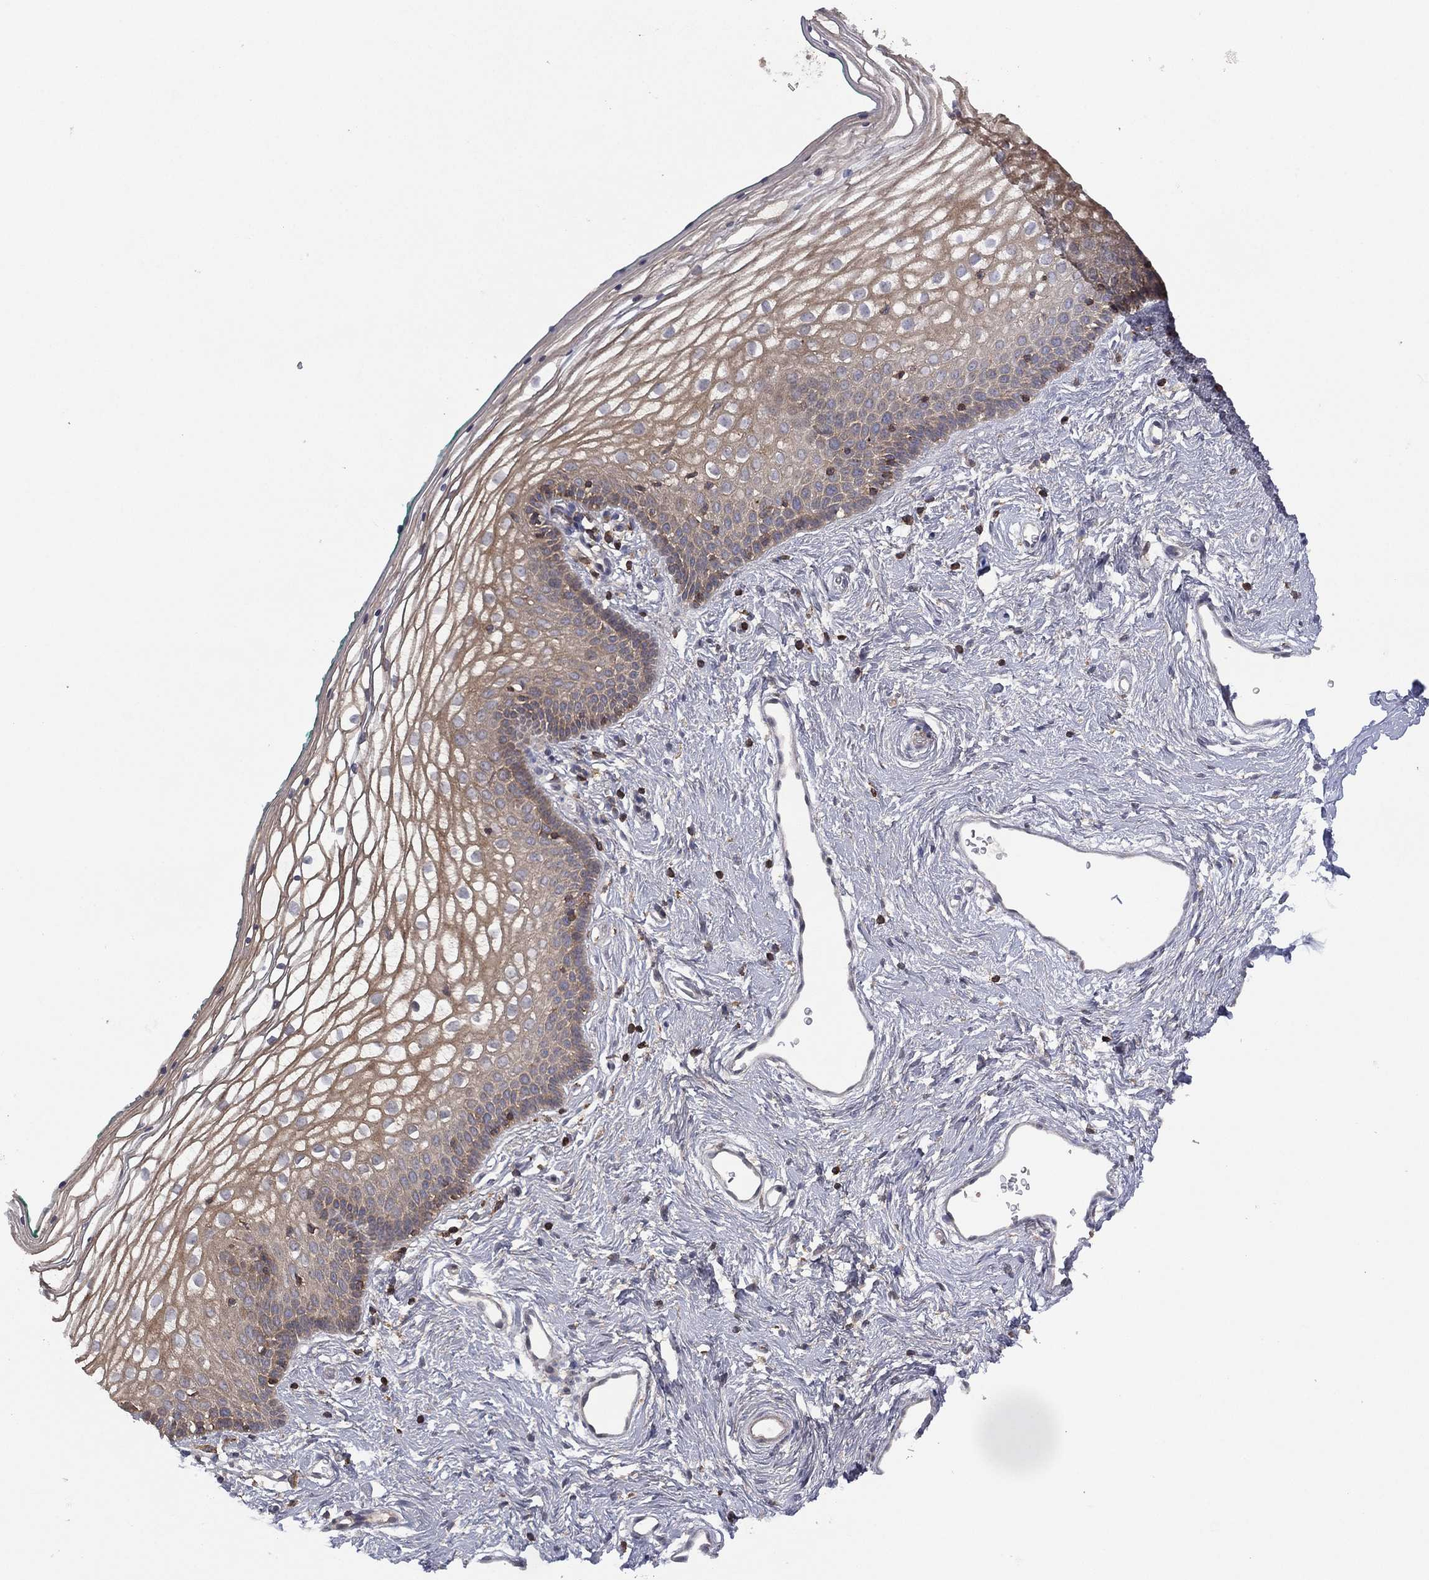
{"staining": {"intensity": "weak", "quantity": "25%-75%", "location": "cytoplasmic/membranous"}, "tissue": "vagina", "cell_type": "Squamous epithelial cells", "image_type": "normal", "snomed": [{"axis": "morphology", "description": "Normal tissue, NOS"}, {"axis": "topography", "description": "Vagina"}], "caption": "An immunohistochemistry histopathology image of normal tissue is shown. Protein staining in brown highlights weak cytoplasmic/membranous positivity in vagina within squamous epithelial cells. The protein of interest is shown in brown color, while the nuclei are stained blue.", "gene": "DOCK8", "patient": {"sex": "female", "age": 36}}